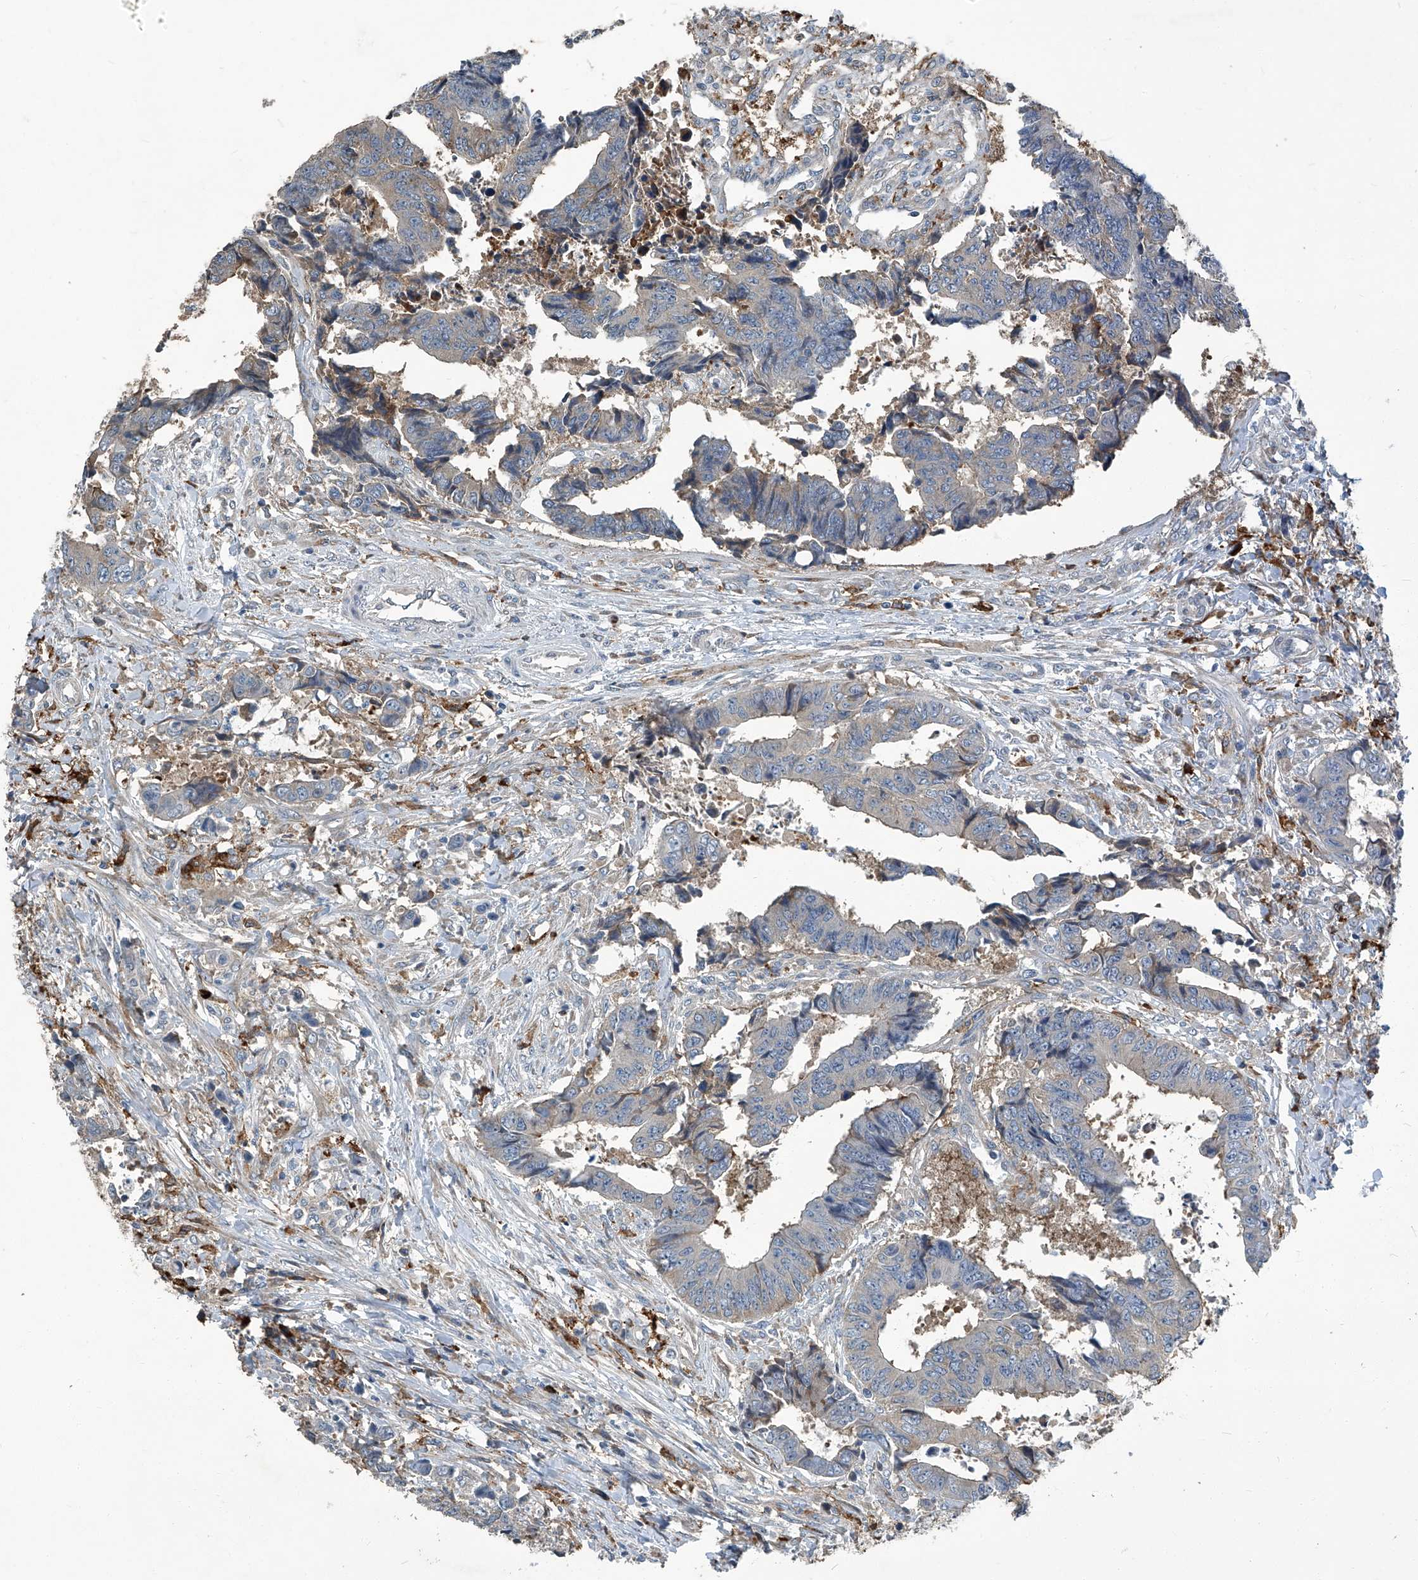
{"staining": {"intensity": "negative", "quantity": "none", "location": "none"}, "tissue": "colorectal cancer", "cell_type": "Tumor cells", "image_type": "cancer", "snomed": [{"axis": "morphology", "description": "Adenocarcinoma, NOS"}, {"axis": "topography", "description": "Rectum"}], "caption": "Tumor cells are negative for brown protein staining in colorectal cancer (adenocarcinoma).", "gene": "FAM167A", "patient": {"sex": "male", "age": 84}}